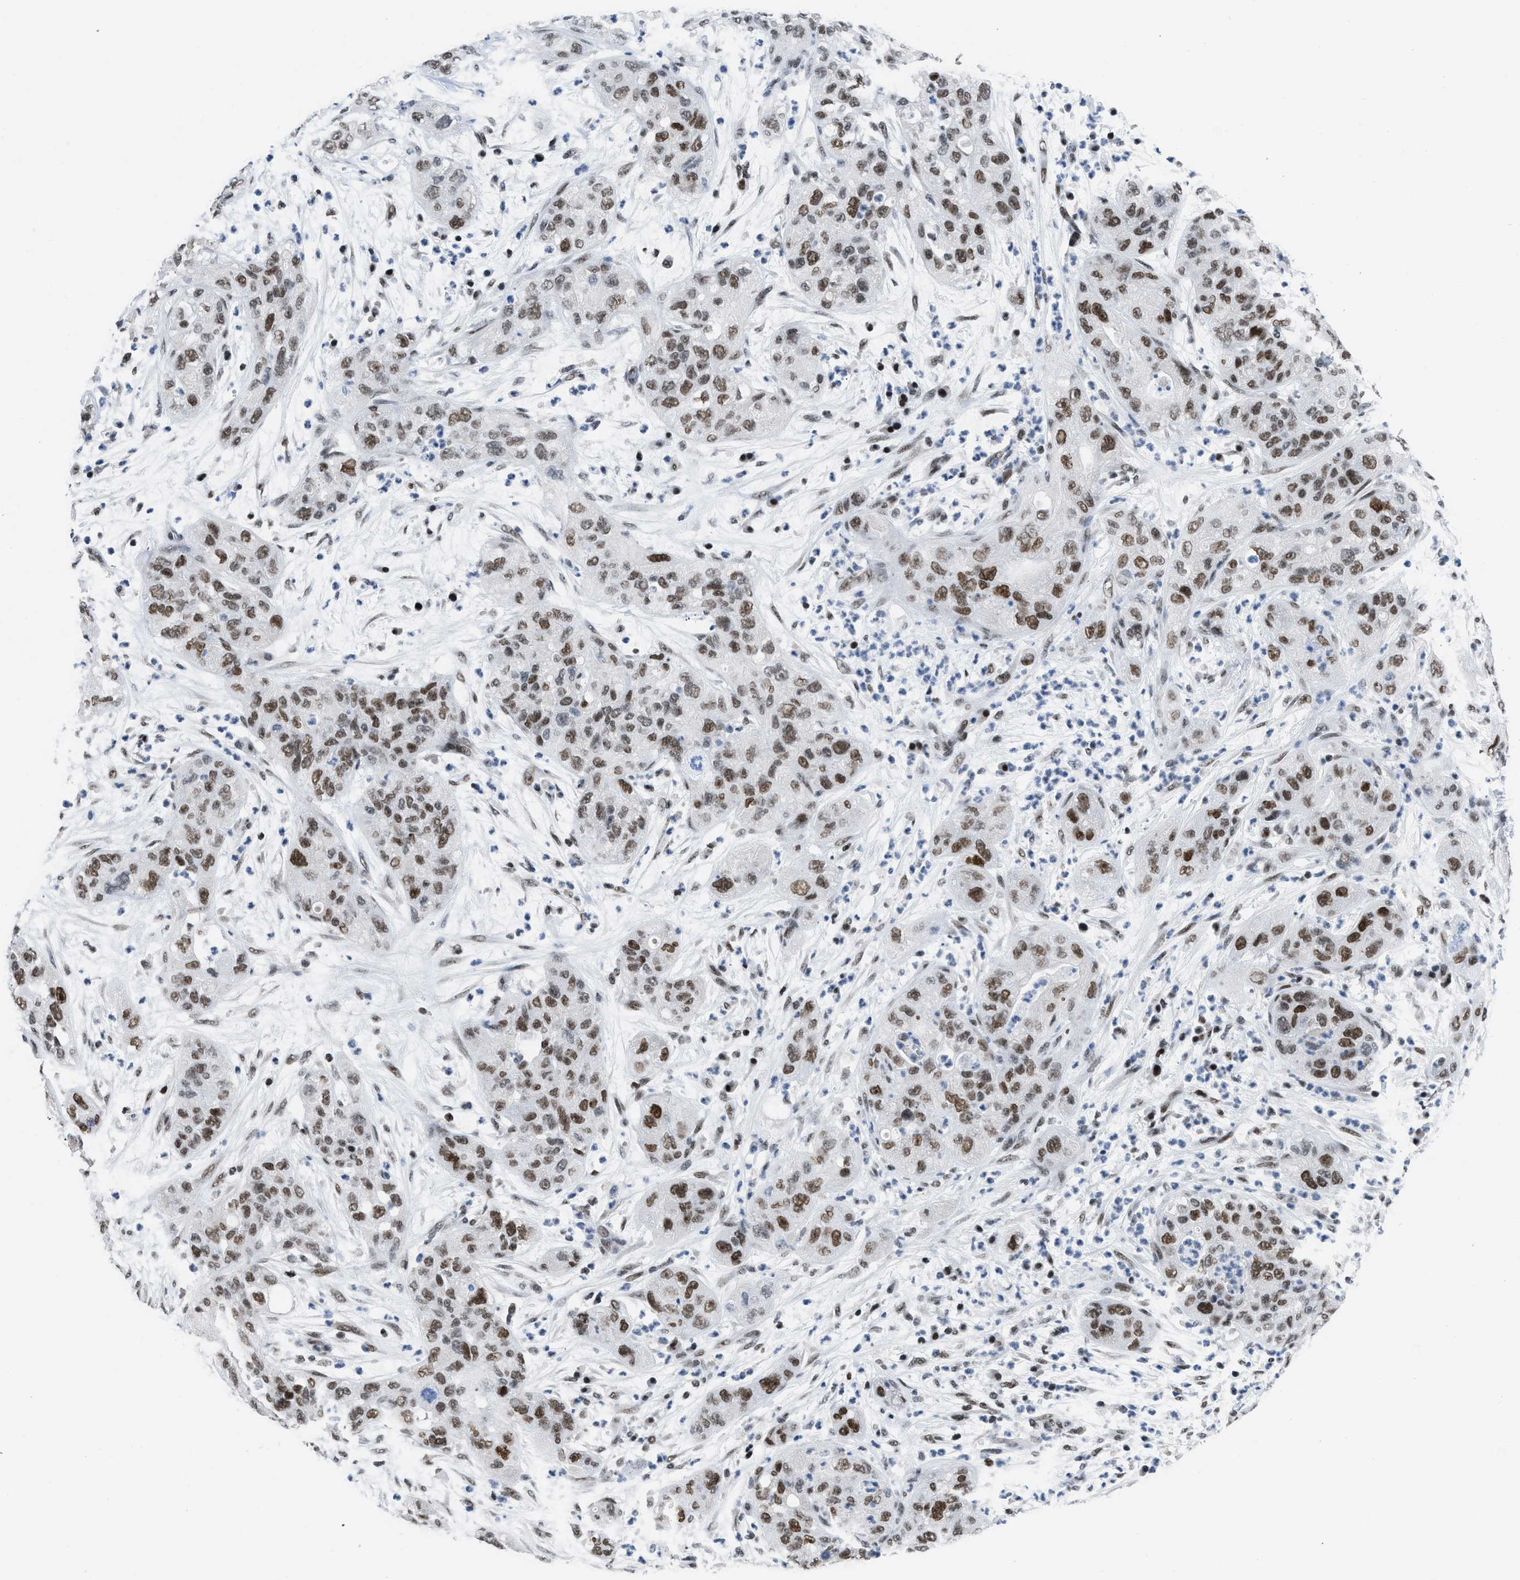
{"staining": {"intensity": "moderate", "quantity": ">75%", "location": "nuclear"}, "tissue": "pancreatic cancer", "cell_type": "Tumor cells", "image_type": "cancer", "snomed": [{"axis": "morphology", "description": "Adenocarcinoma, NOS"}, {"axis": "topography", "description": "Pancreas"}], "caption": "Approximately >75% of tumor cells in human pancreatic adenocarcinoma show moderate nuclear protein positivity as visualized by brown immunohistochemical staining.", "gene": "TERF2IP", "patient": {"sex": "female", "age": 78}}